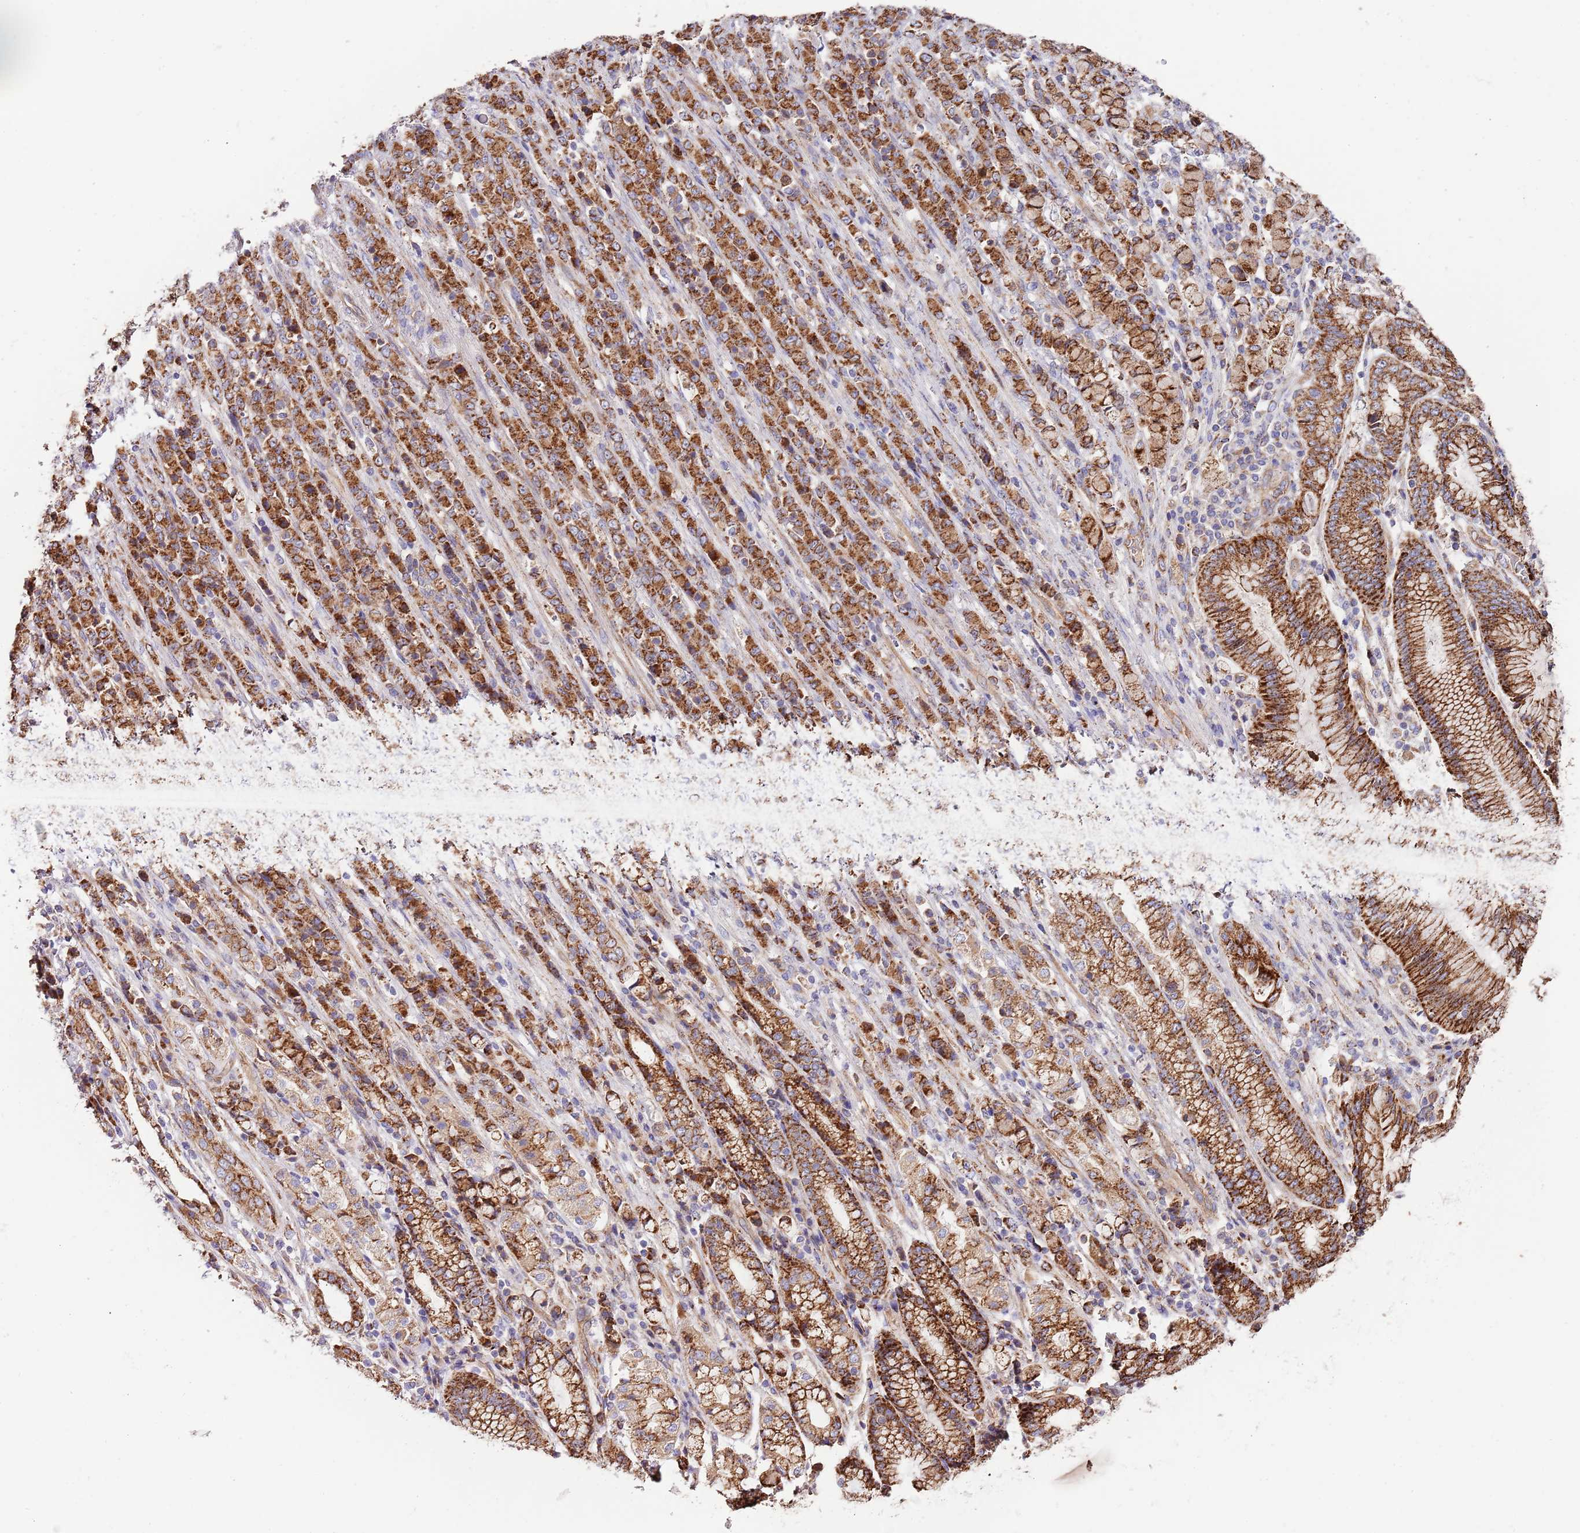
{"staining": {"intensity": "strong", "quantity": ">75%", "location": "cytoplasmic/membranous"}, "tissue": "stomach cancer", "cell_type": "Tumor cells", "image_type": "cancer", "snomed": [{"axis": "morphology", "description": "Adenocarcinoma, NOS"}, {"axis": "topography", "description": "Stomach"}], "caption": "Immunohistochemical staining of stomach adenocarcinoma exhibits high levels of strong cytoplasmic/membranous protein expression in approximately >75% of tumor cells.", "gene": "DOCK6", "patient": {"sex": "female", "age": 79}}